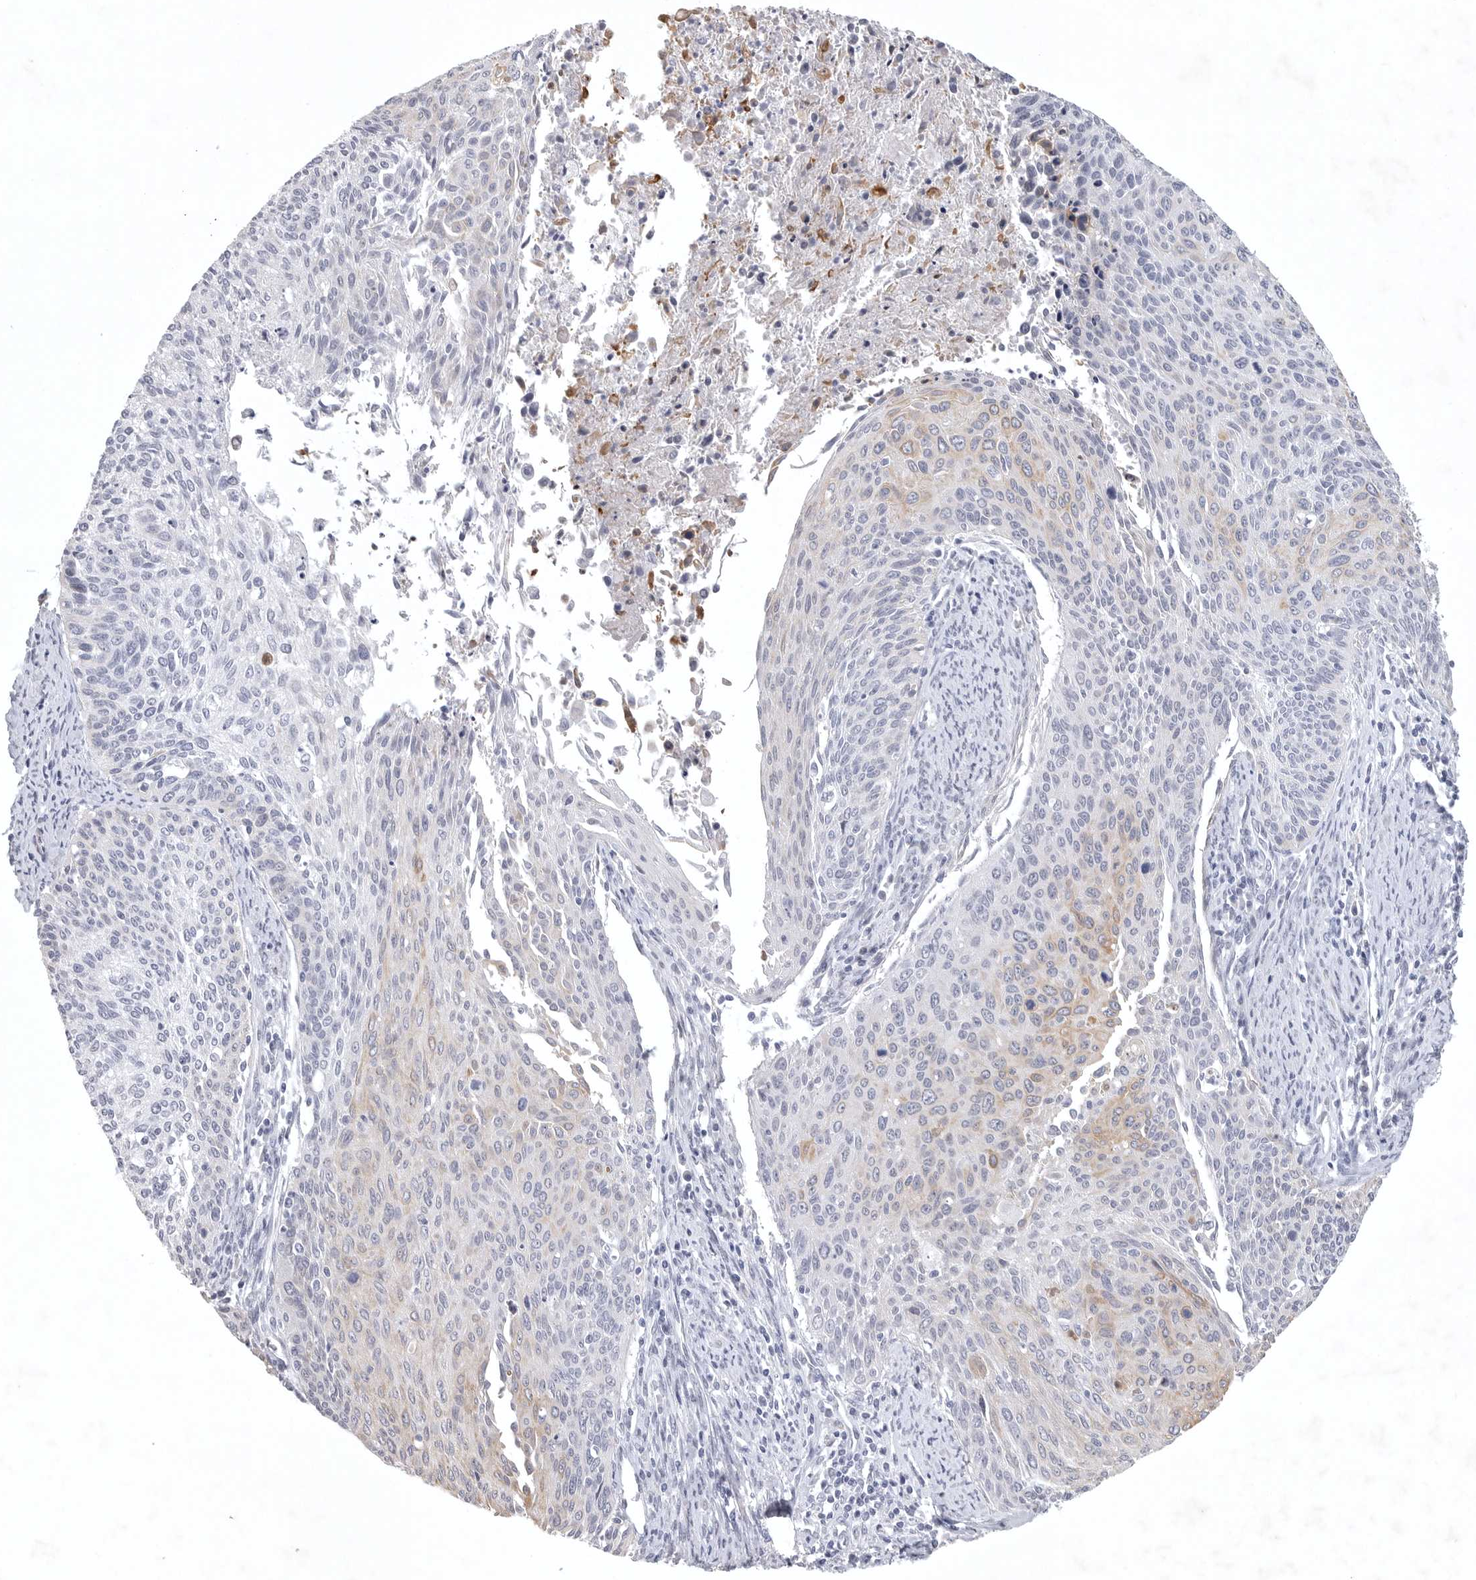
{"staining": {"intensity": "weak", "quantity": "<25%", "location": "cytoplasmic/membranous"}, "tissue": "cervical cancer", "cell_type": "Tumor cells", "image_type": "cancer", "snomed": [{"axis": "morphology", "description": "Squamous cell carcinoma, NOS"}, {"axis": "topography", "description": "Cervix"}], "caption": "High magnification brightfield microscopy of squamous cell carcinoma (cervical) stained with DAB (brown) and counterstained with hematoxylin (blue): tumor cells show no significant expression.", "gene": "TNR", "patient": {"sex": "female", "age": 55}}